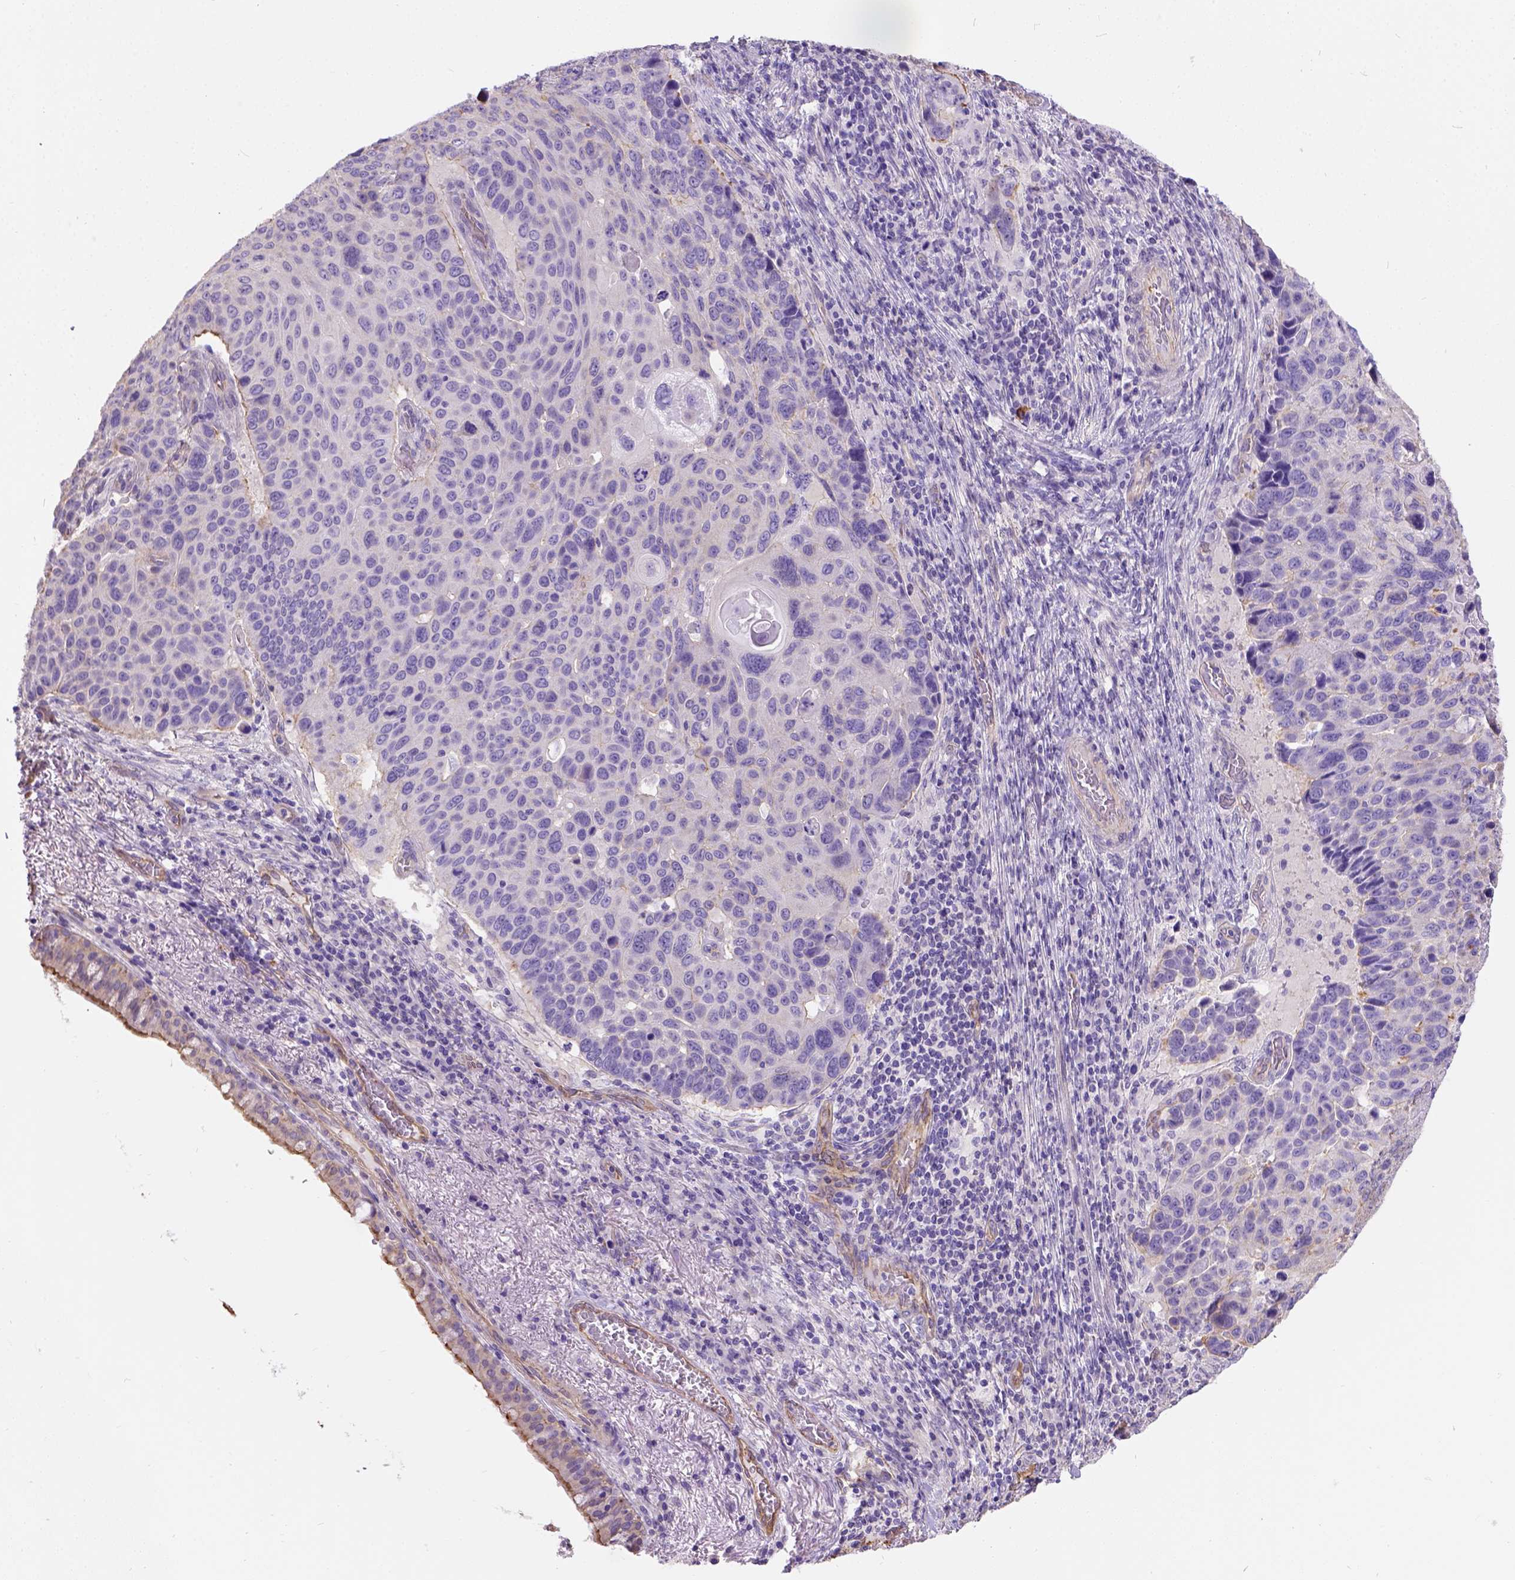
{"staining": {"intensity": "negative", "quantity": "none", "location": "none"}, "tissue": "lung cancer", "cell_type": "Tumor cells", "image_type": "cancer", "snomed": [{"axis": "morphology", "description": "Squamous cell carcinoma, NOS"}, {"axis": "topography", "description": "Lung"}], "caption": "A micrograph of lung cancer stained for a protein demonstrates no brown staining in tumor cells.", "gene": "PHF7", "patient": {"sex": "male", "age": 68}}